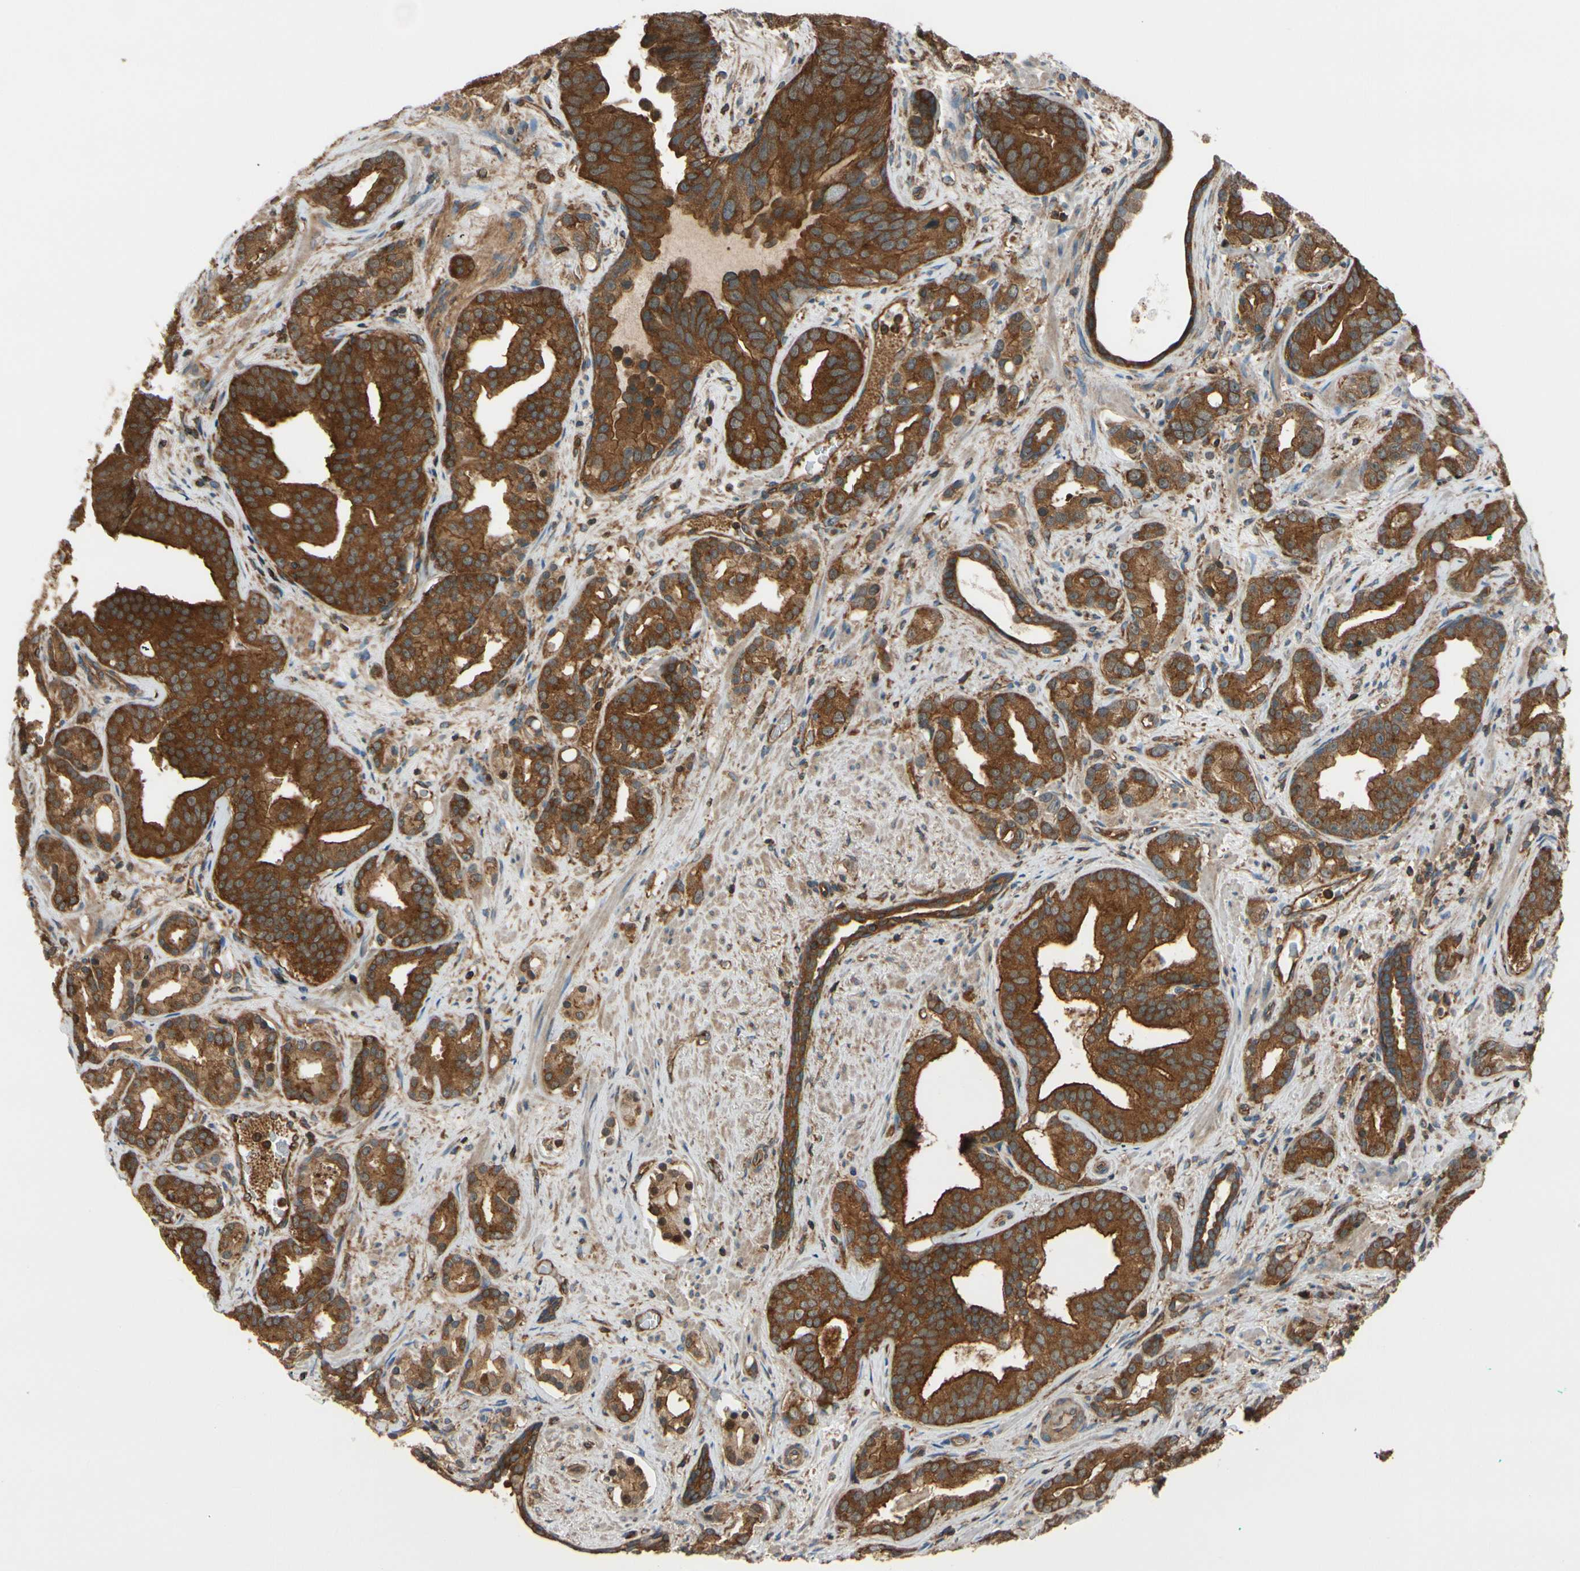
{"staining": {"intensity": "moderate", "quantity": ">75%", "location": "cytoplasmic/membranous"}, "tissue": "prostate cancer", "cell_type": "Tumor cells", "image_type": "cancer", "snomed": [{"axis": "morphology", "description": "Adenocarcinoma, Low grade"}, {"axis": "topography", "description": "Prostate"}], "caption": "Immunohistochemistry staining of low-grade adenocarcinoma (prostate), which reveals medium levels of moderate cytoplasmic/membranous staining in approximately >75% of tumor cells indicating moderate cytoplasmic/membranous protein expression. The staining was performed using DAB (brown) for protein detection and nuclei were counterstained in hematoxylin (blue).", "gene": "EPS15", "patient": {"sex": "male", "age": 63}}